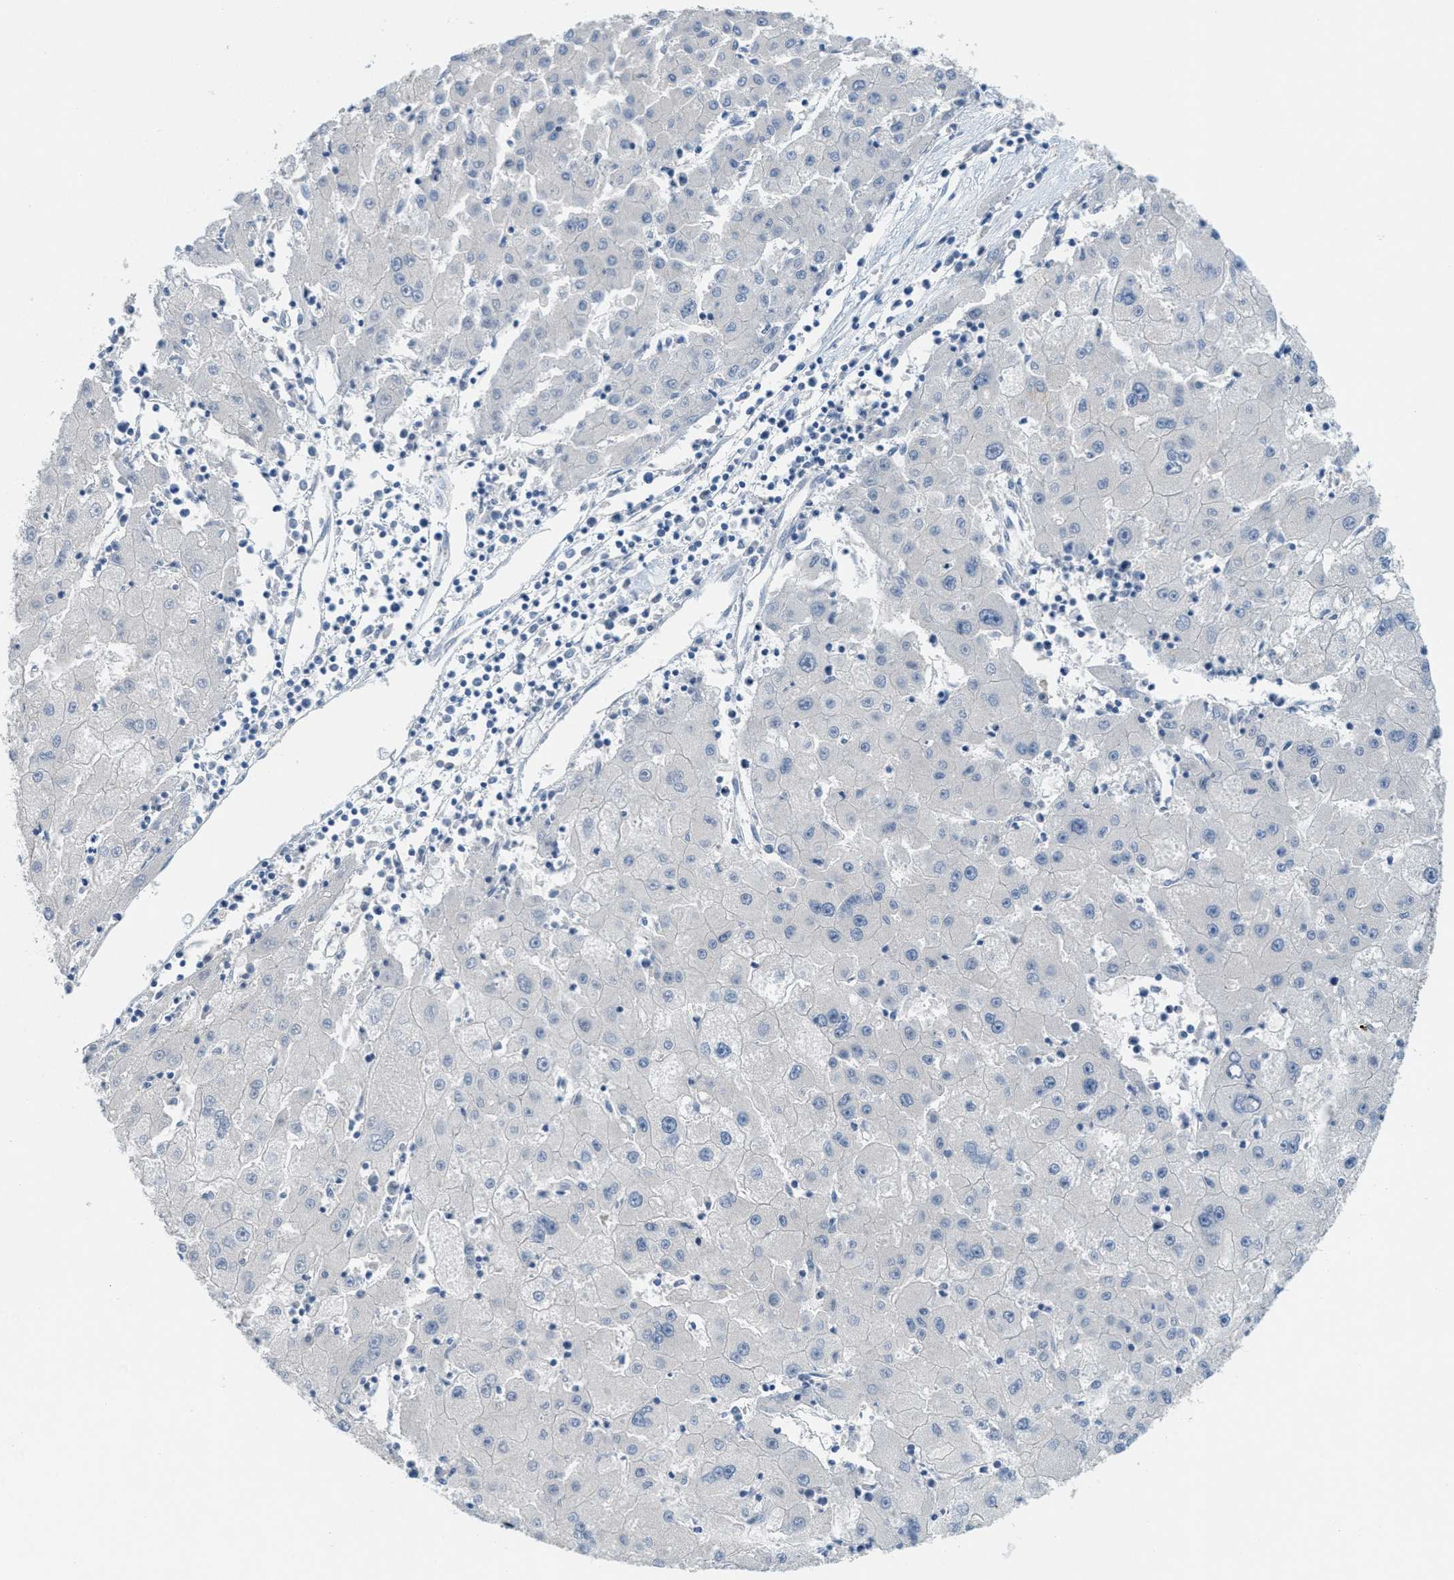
{"staining": {"intensity": "negative", "quantity": "none", "location": "none"}, "tissue": "liver cancer", "cell_type": "Tumor cells", "image_type": "cancer", "snomed": [{"axis": "morphology", "description": "Carcinoma, Hepatocellular, NOS"}, {"axis": "topography", "description": "Liver"}], "caption": "This is a image of immunohistochemistry (IHC) staining of liver hepatocellular carcinoma, which shows no expression in tumor cells.", "gene": "ZFYVE9", "patient": {"sex": "male", "age": 72}}